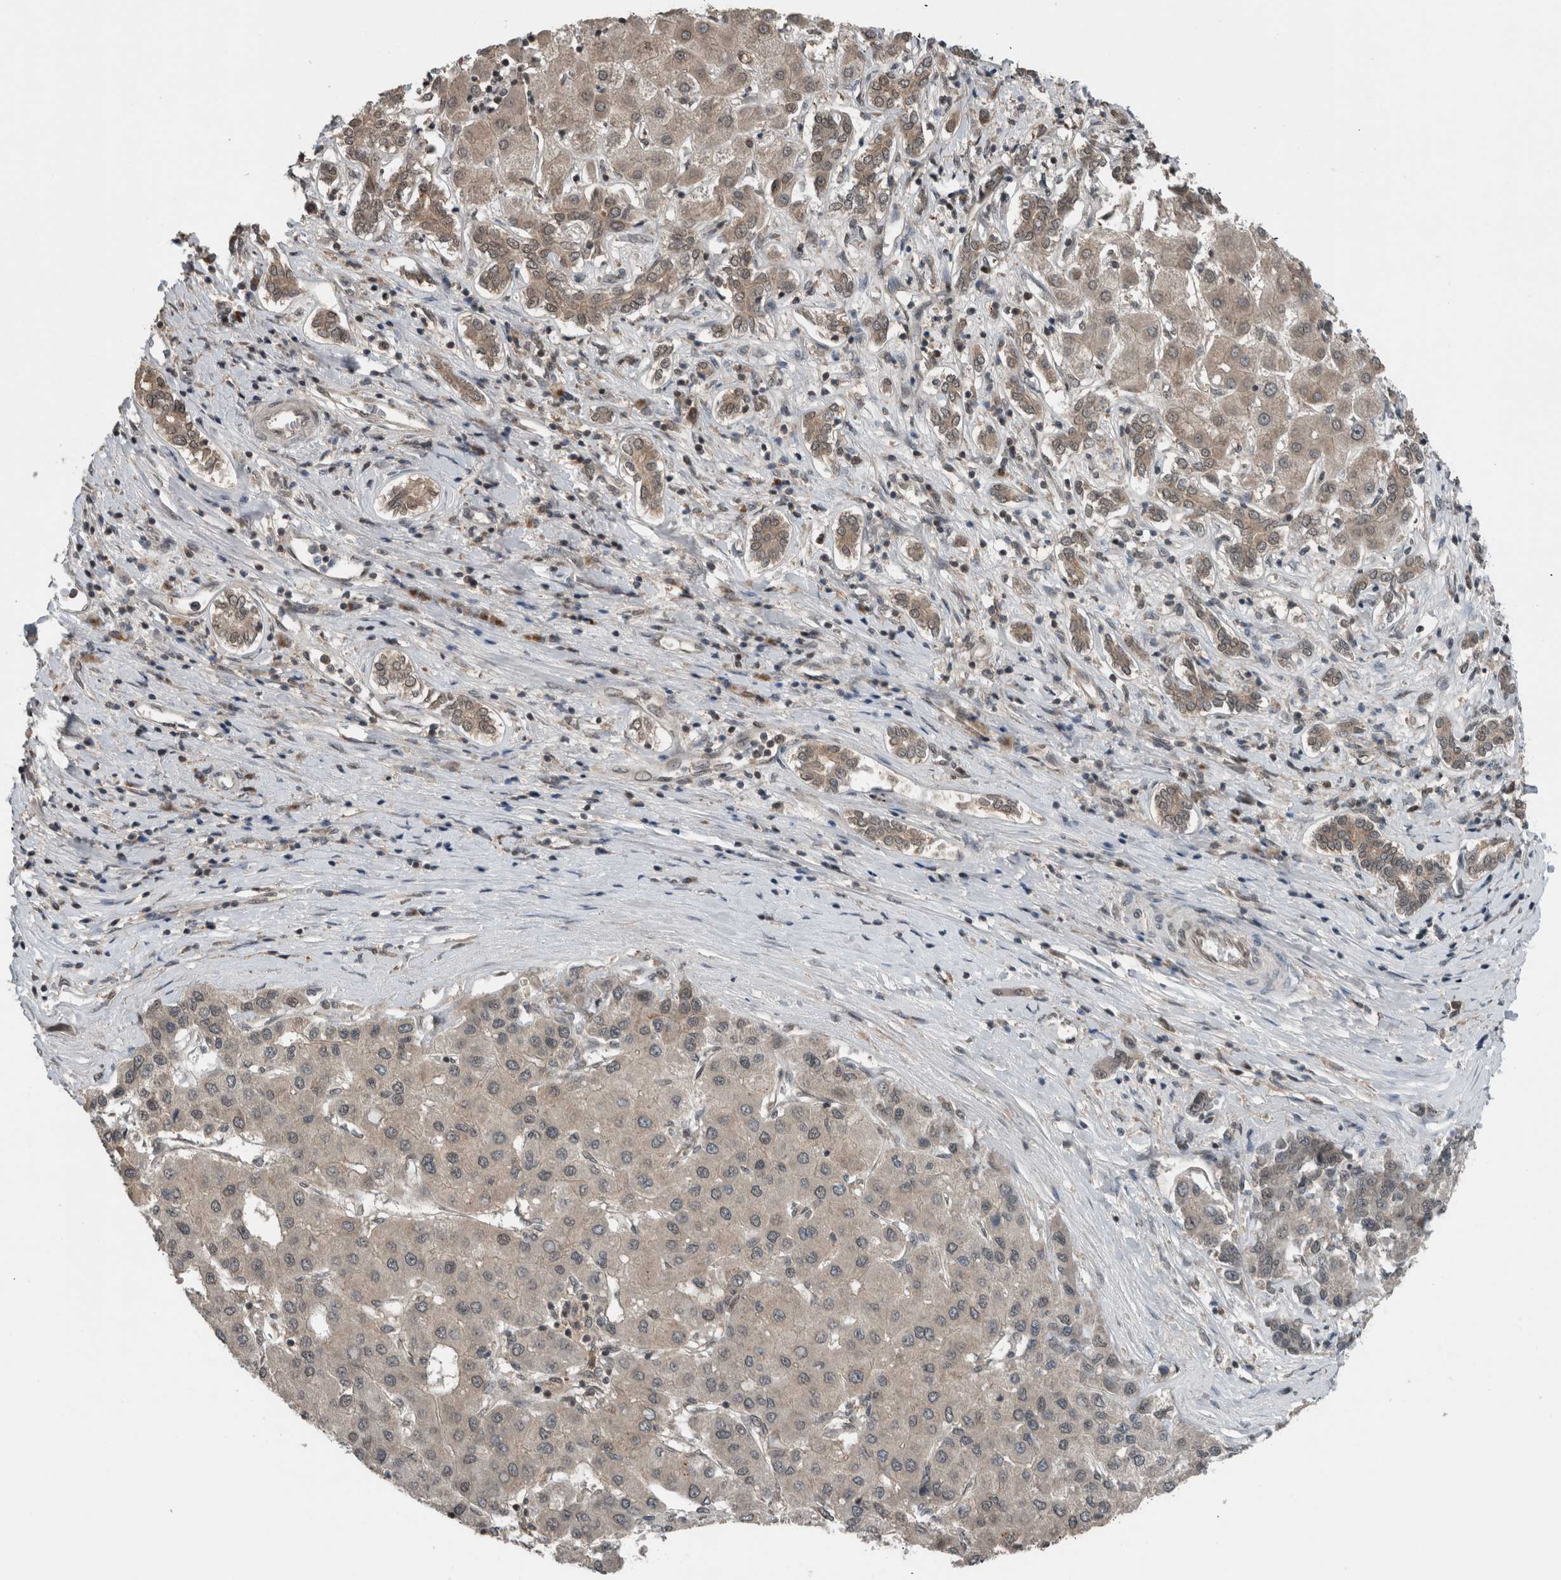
{"staining": {"intensity": "weak", "quantity": "<25%", "location": "cytoplasmic/membranous"}, "tissue": "liver cancer", "cell_type": "Tumor cells", "image_type": "cancer", "snomed": [{"axis": "morphology", "description": "Carcinoma, Hepatocellular, NOS"}, {"axis": "topography", "description": "Liver"}], "caption": "A high-resolution image shows immunohistochemistry staining of liver cancer, which reveals no significant expression in tumor cells.", "gene": "SPAG7", "patient": {"sex": "male", "age": 65}}